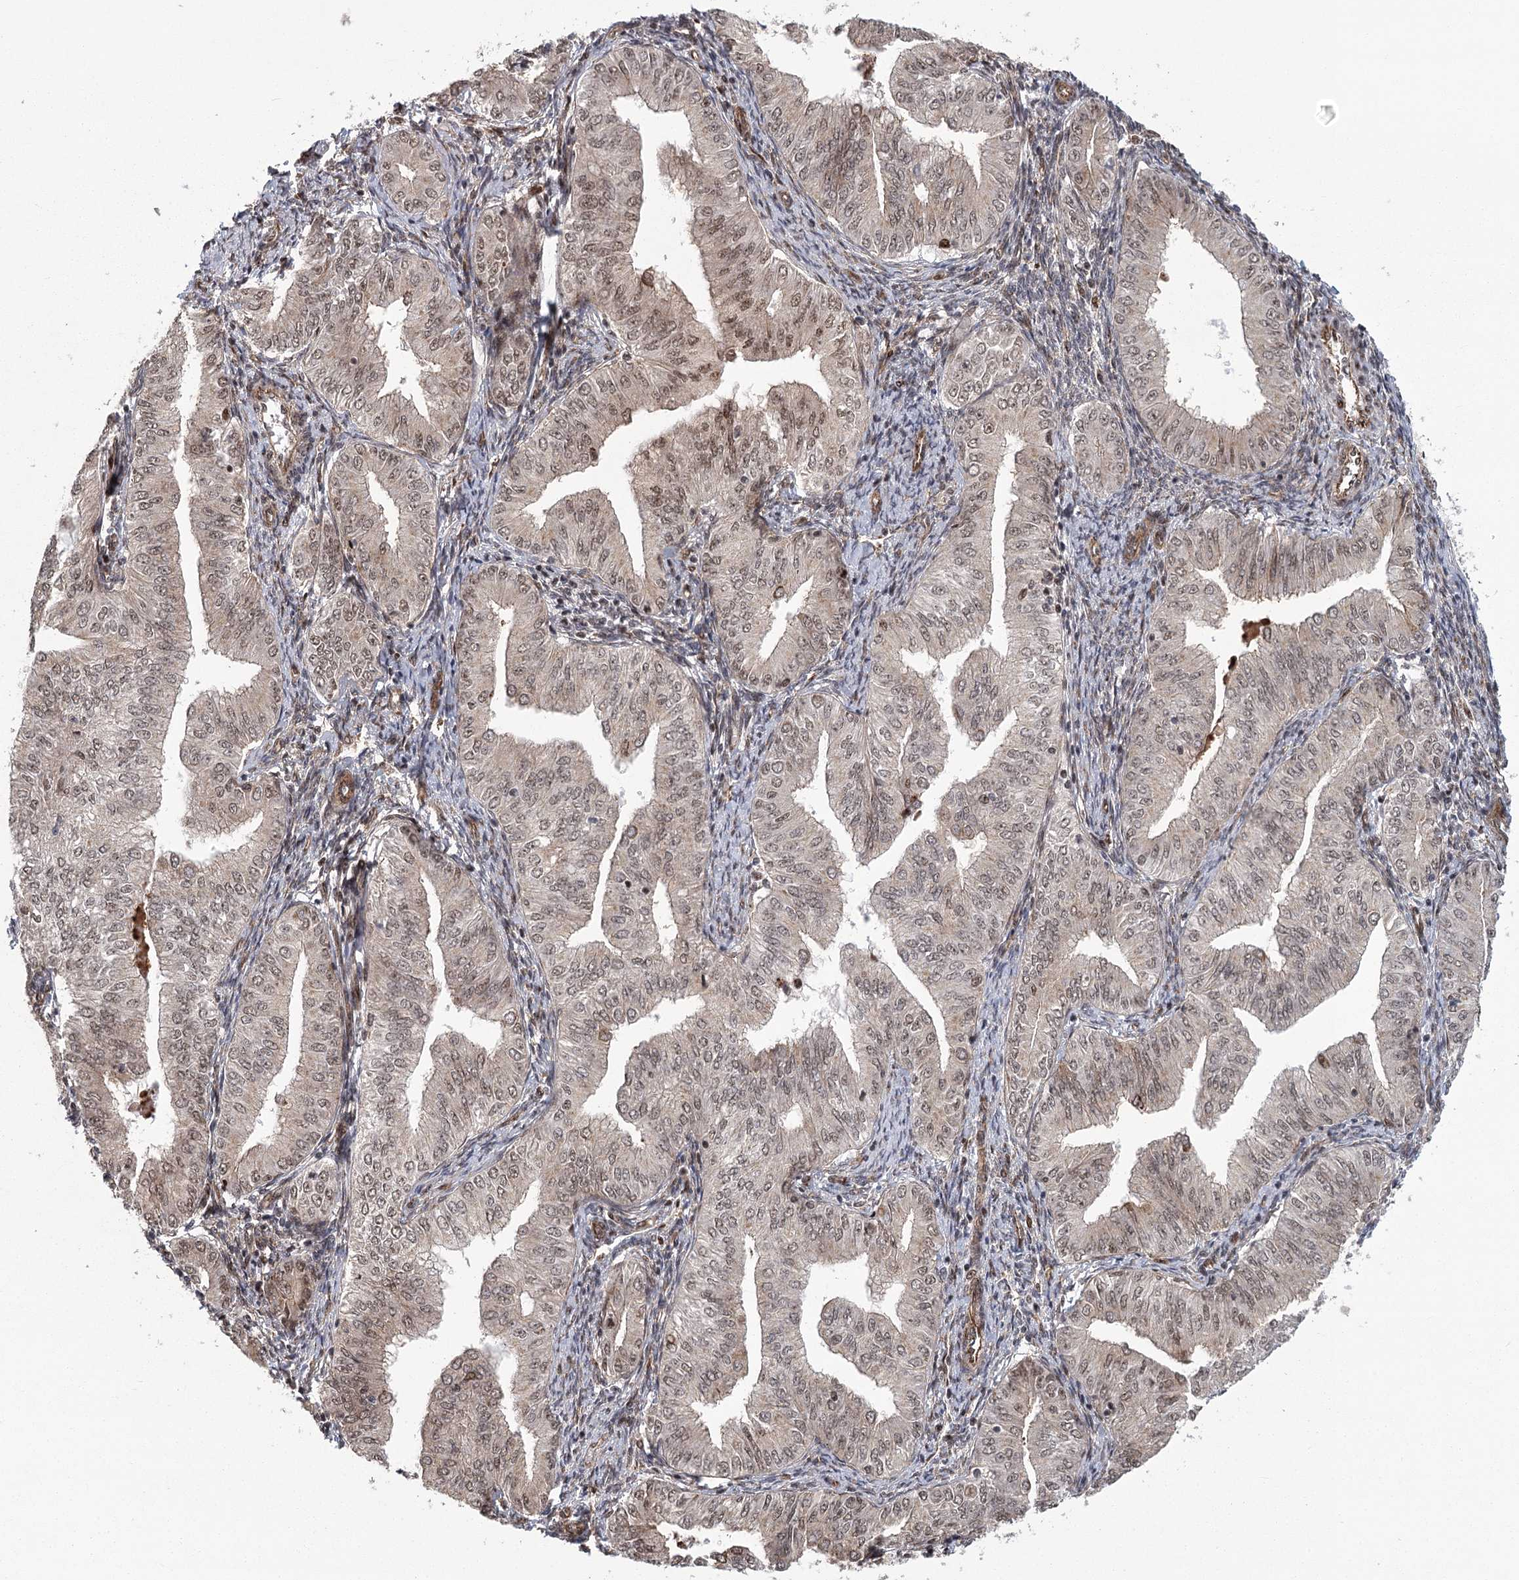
{"staining": {"intensity": "moderate", "quantity": "25%-75%", "location": "nuclear"}, "tissue": "endometrial cancer", "cell_type": "Tumor cells", "image_type": "cancer", "snomed": [{"axis": "morphology", "description": "Normal tissue, NOS"}, {"axis": "morphology", "description": "Adenocarcinoma, NOS"}, {"axis": "topography", "description": "Endometrium"}], "caption": "This is a photomicrograph of immunohistochemistry (IHC) staining of endometrial cancer (adenocarcinoma), which shows moderate staining in the nuclear of tumor cells.", "gene": "PARM1", "patient": {"sex": "female", "age": 53}}